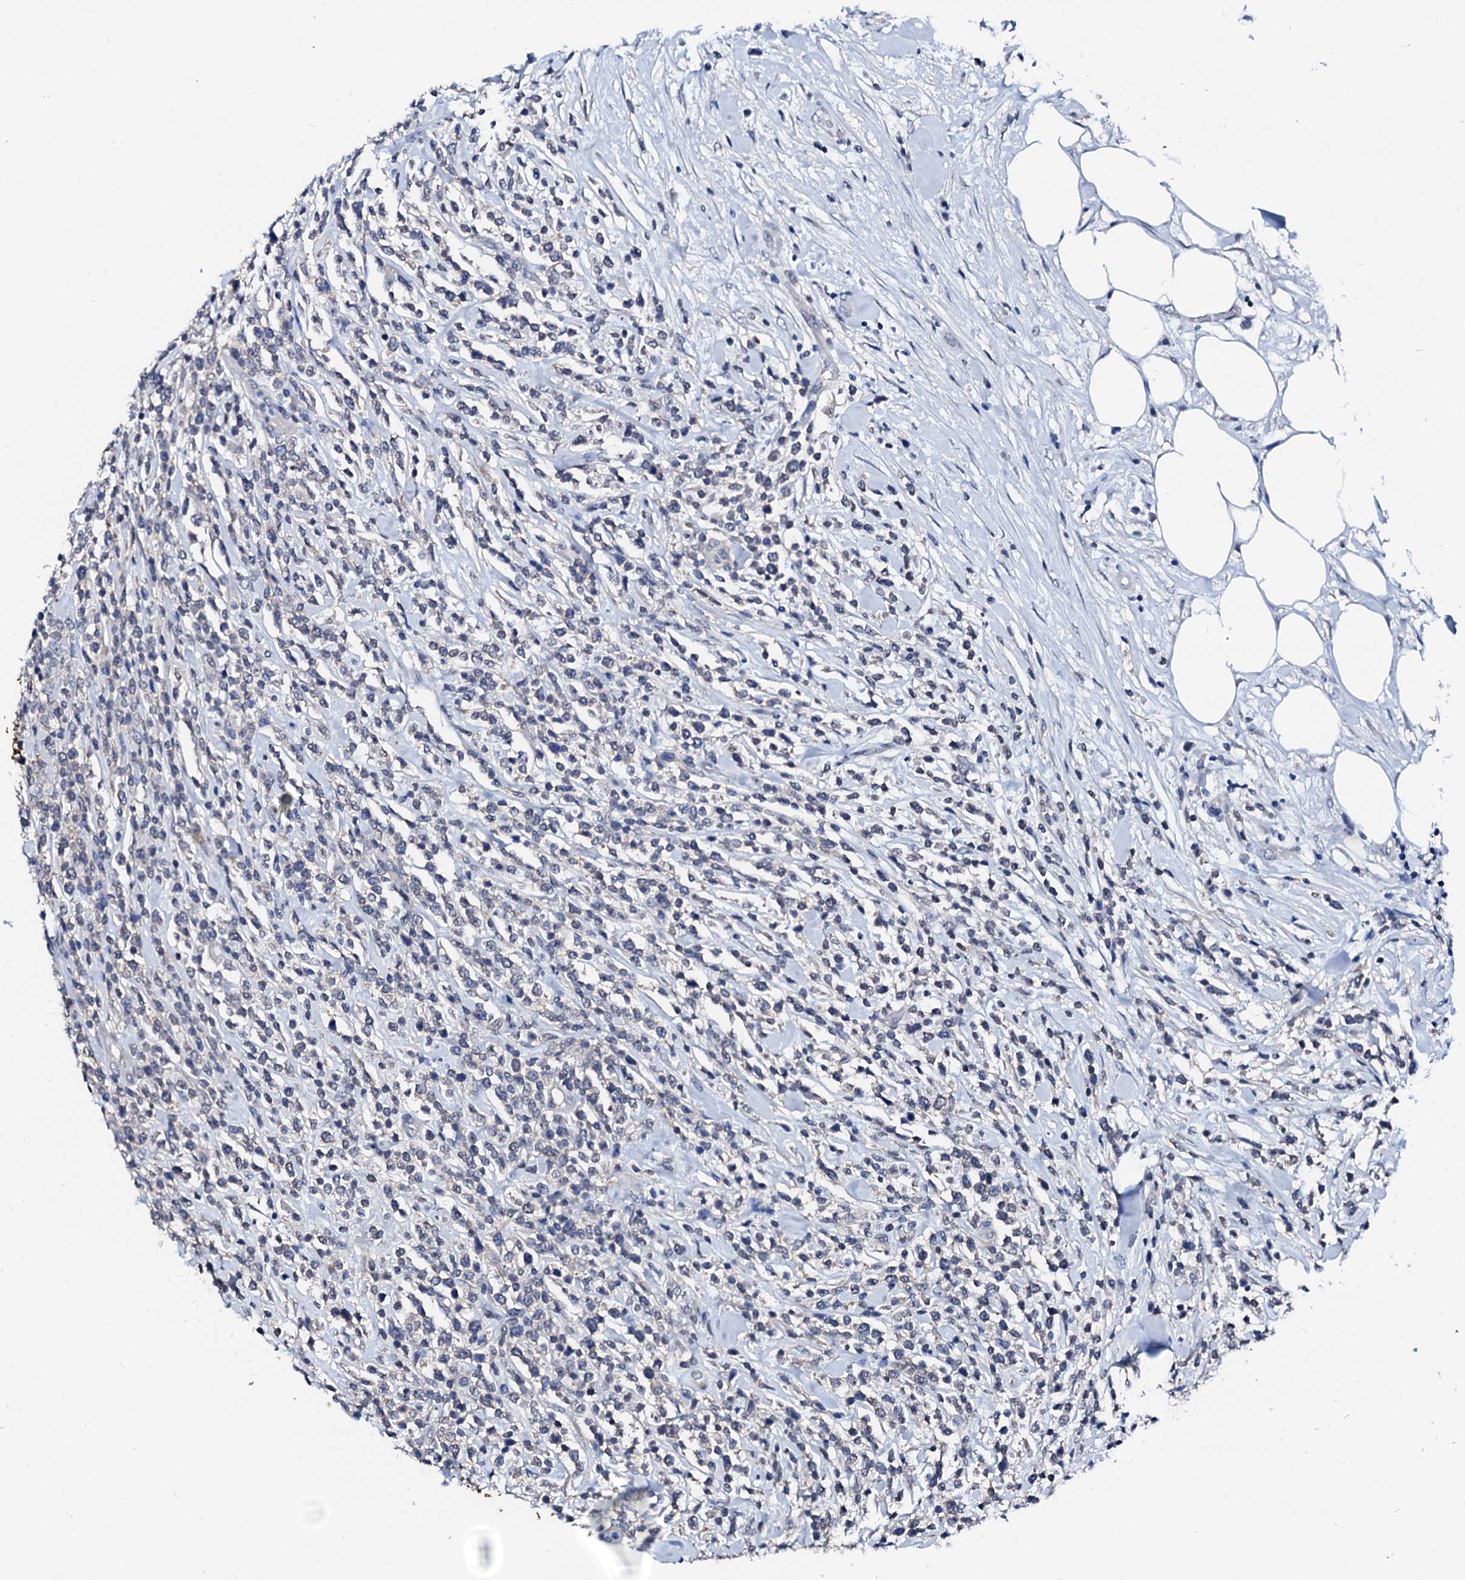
{"staining": {"intensity": "negative", "quantity": "none", "location": "none"}, "tissue": "lymphoma", "cell_type": "Tumor cells", "image_type": "cancer", "snomed": [{"axis": "morphology", "description": "Malignant lymphoma, non-Hodgkin's type, High grade"}, {"axis": "topography", "description": "Colon"}], "caption": "High magnification brightfield microscopy of malignant lymphoma, non-Hodgkin's type (high-grade) stained with DAB (brown) and counterstained with hematoxylin (blue): tumor cells show no significant expression.", "gene": "CSN2", "patient": {"sex": "female", "age": 53}}